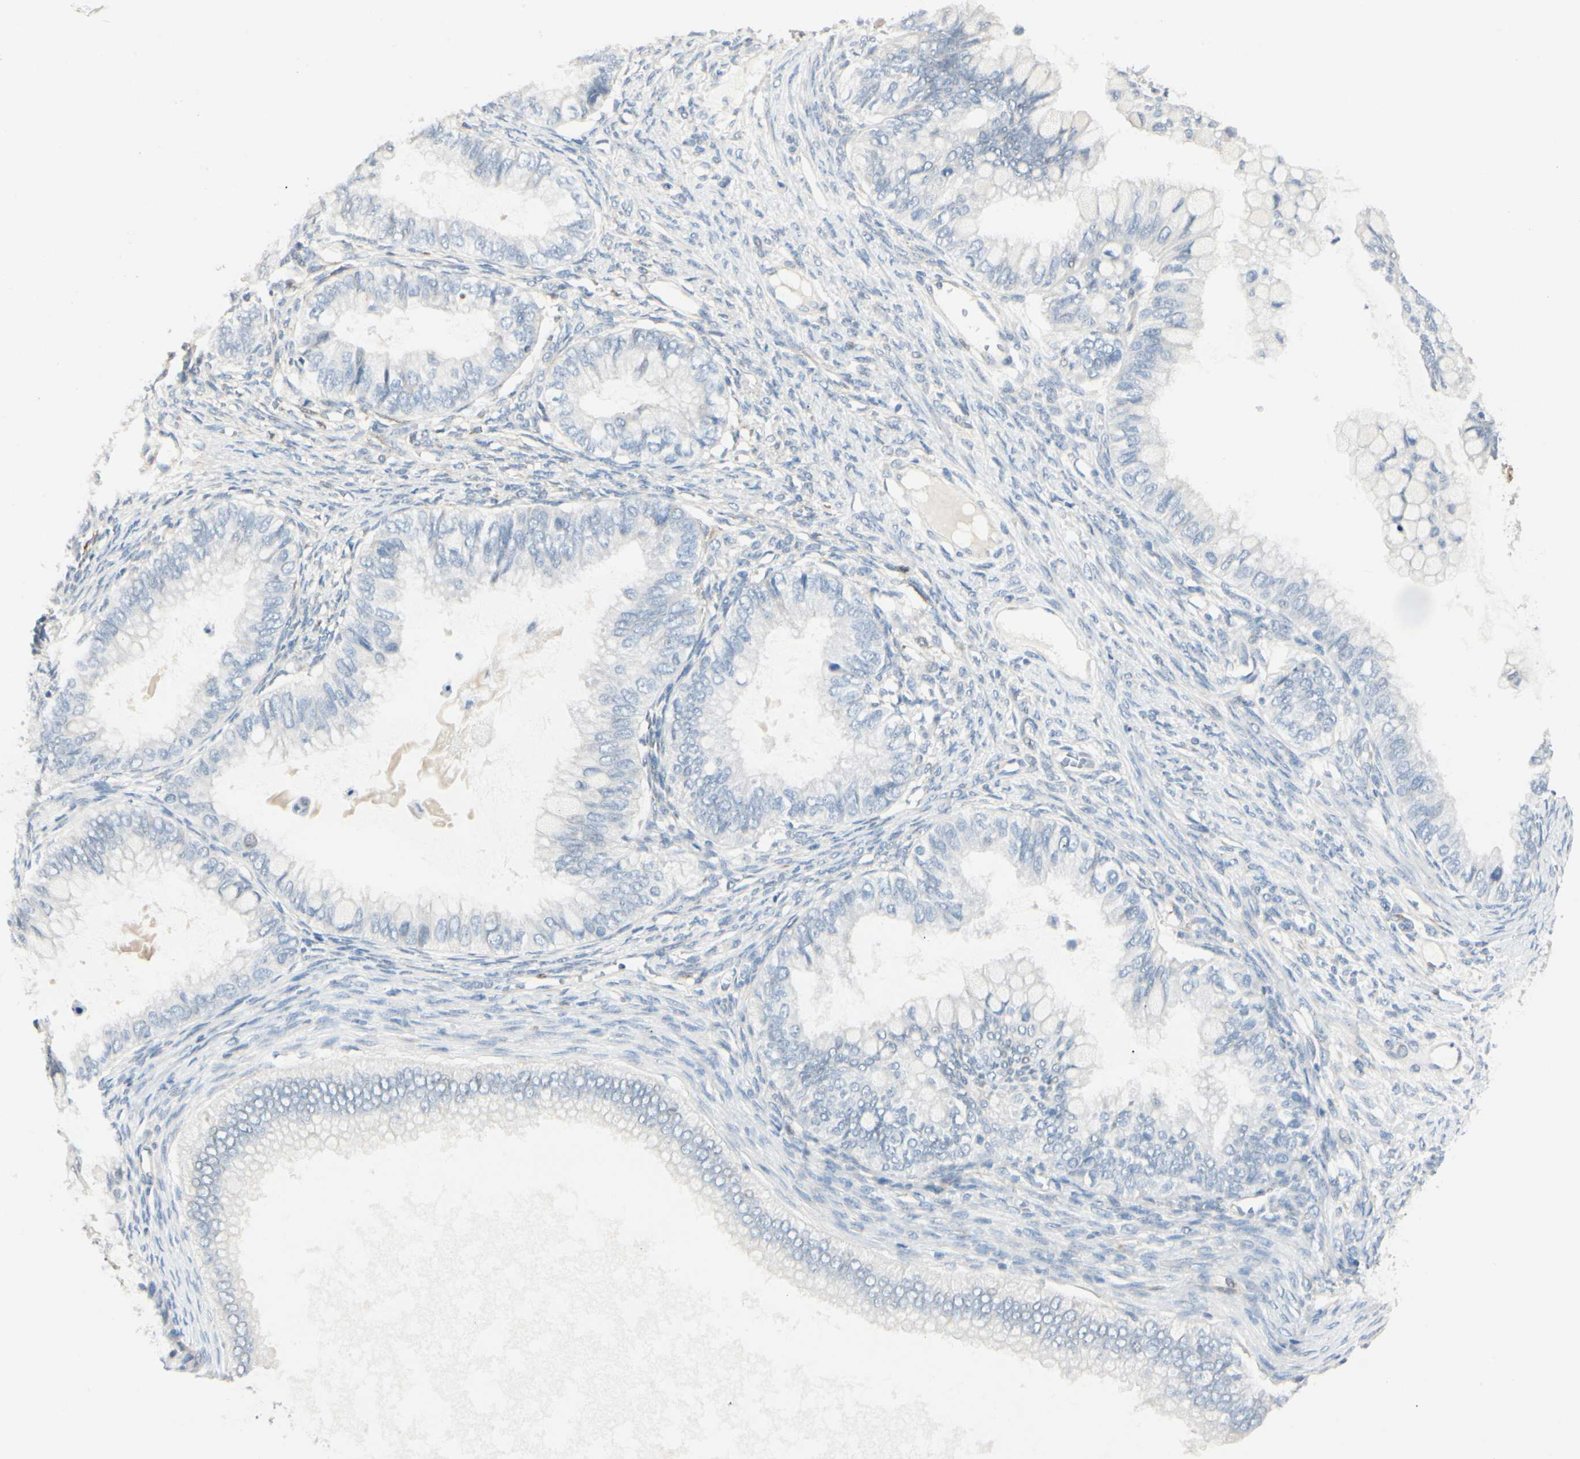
{"staining": {"intensity": "negative", "quantity": "none", "location": "none"}, "tissue": "ovarian cancer", "cell_type": "Tumor cells", "image_type": "cancer", "snomed": [{"axis": "morphology", "description": "Cystadenocarcinoma, mucinous, NOS"}, {"axis": "topography", "description": "Ovary"}], "caption": "Tumor cells are negative for brown protein staining in ovarian mucinous cystadenocarcinoma.", "gene": "AMPH", "patient": {"sex": "female", "age": 80}}